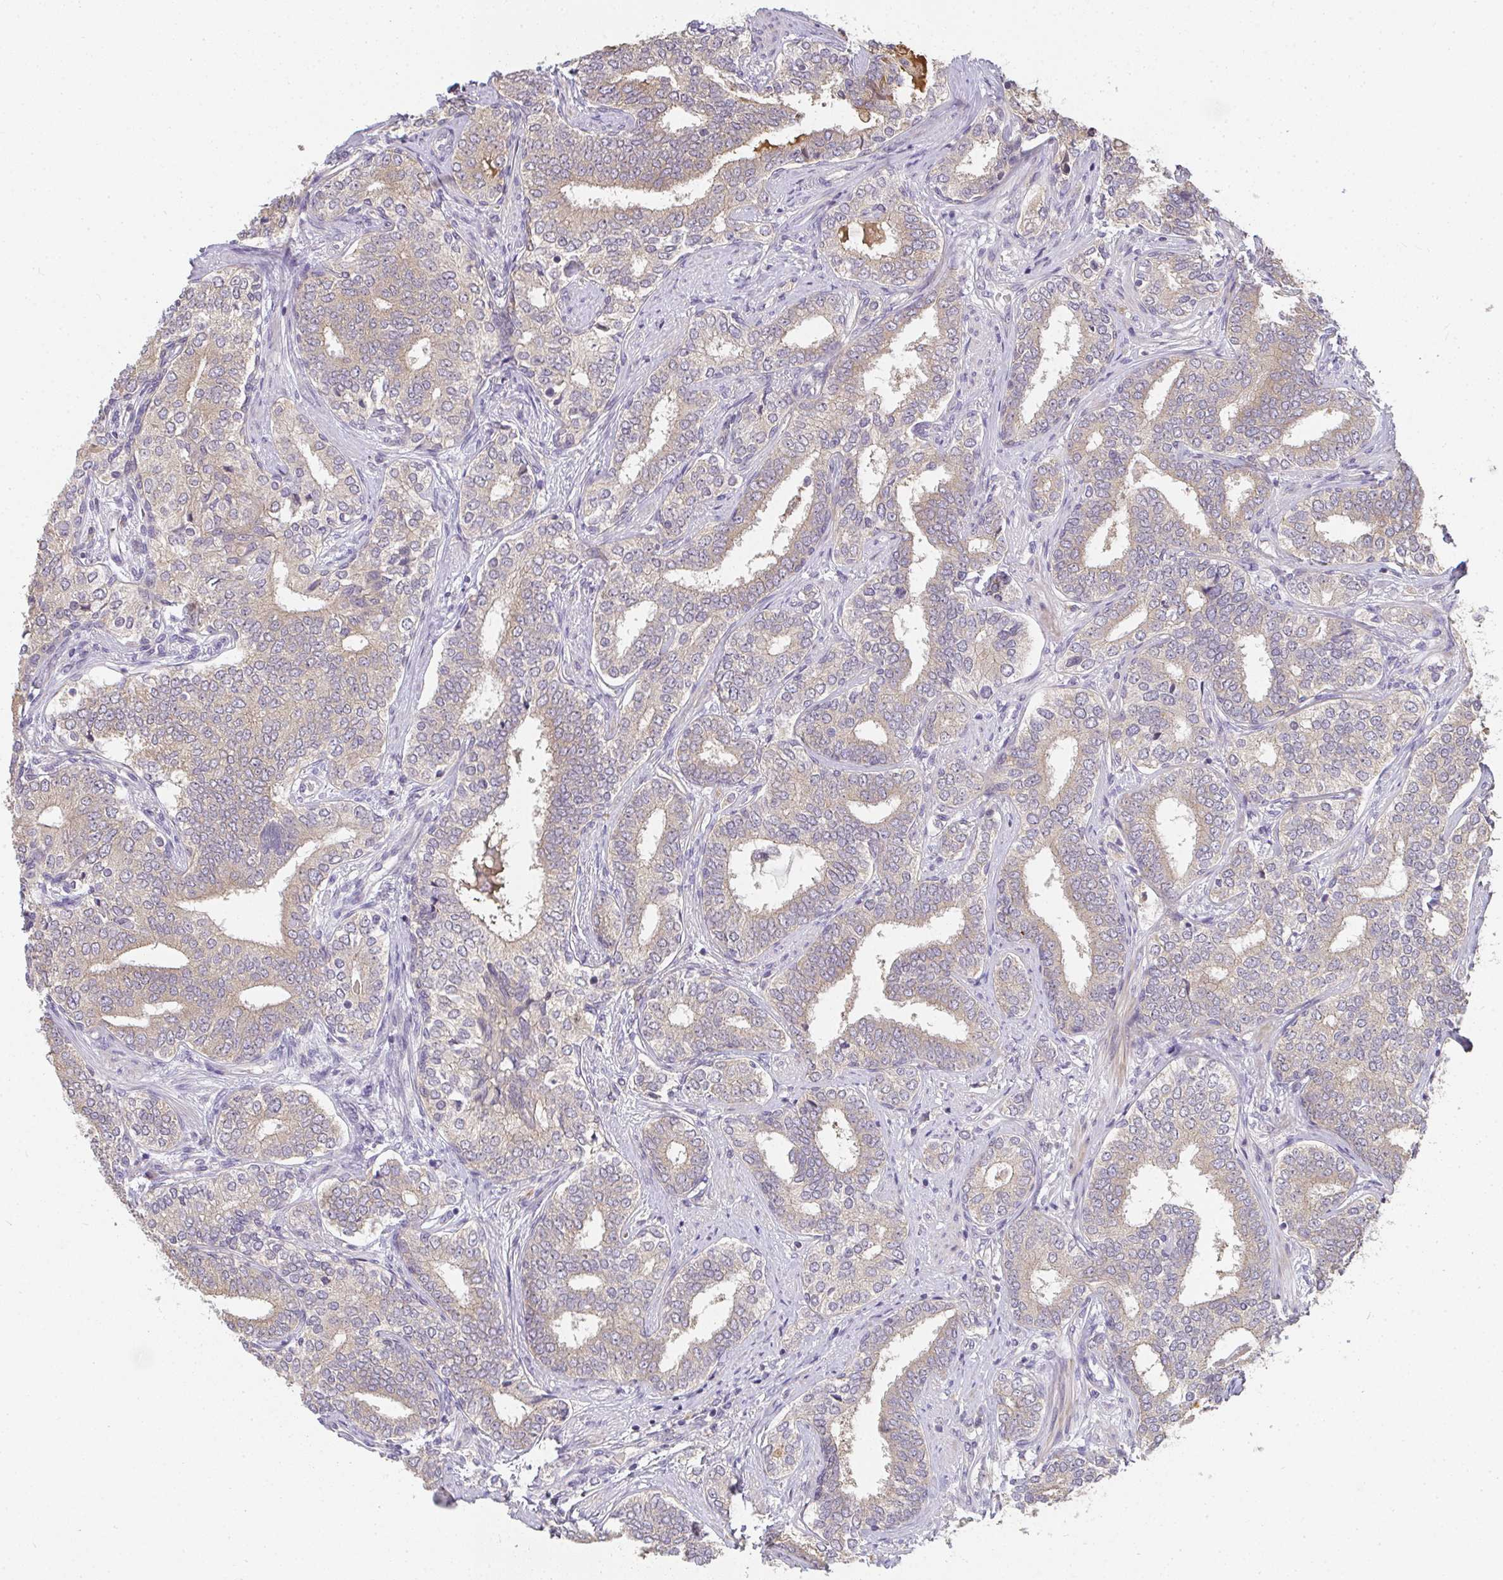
{"staining": {"intensity": "weak", "quantity": "25%-75%", "location": "cytoplasmic/membranous"}, "tissue": "prostate cancer", "cell_type": "Tumor cells", "image_type": "cancer", "snomed": [{"axis": "morphology", "description": "Adenocarcinoma, High grade"}, {"axis": "topography", "description": "Prostate"}], "caption": "A brown stain labels weak cytoplasmic/membranous positivity of a protein in human prostate cancer tumor cells. (Brightfield microscopy of DAB IHC at high magnification).", "gene": "SLC35B3", "patient": {"sex": "male", "age": 72}}